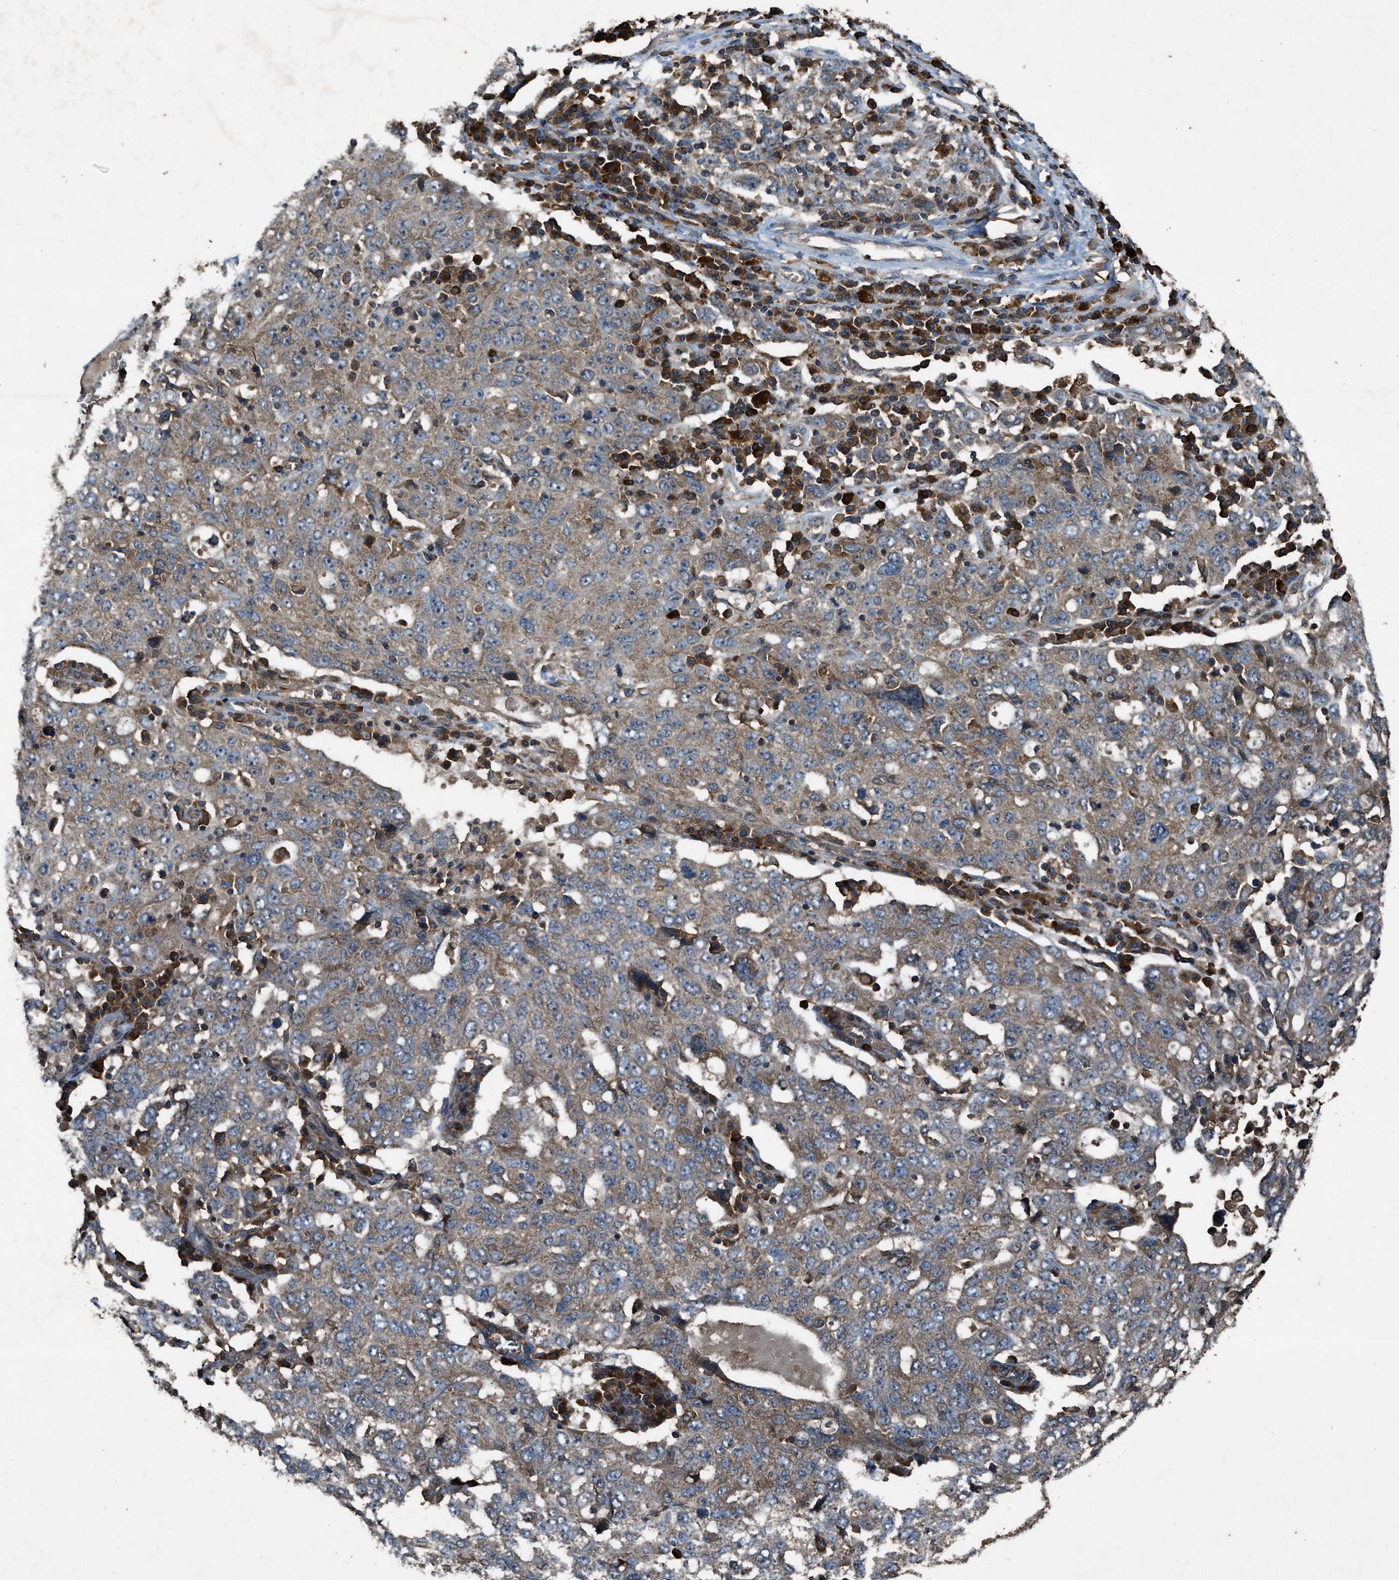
{"staining": {"intensity": "weak", "quantity": ">75%", "location": "cytoplasmic/membranous"}, "tissue": "ovarian cancer", "cell_type": "Tumor cells", "image_type": "cancer", "snomed": [{"axis": "morphology", "description": "Carcinoma, endometroid"}, {"axis": "topography", "description": "Ovary"}], "caption": "Ovarian endometroid carcinoma was stained to show a protein in brown. There is low levels of weak cytoplasmic/membranous positivity in approximately >75% of tumor cells.", "gene": "MAP3K8", "patient": {"sex": "female", "age": 62}}